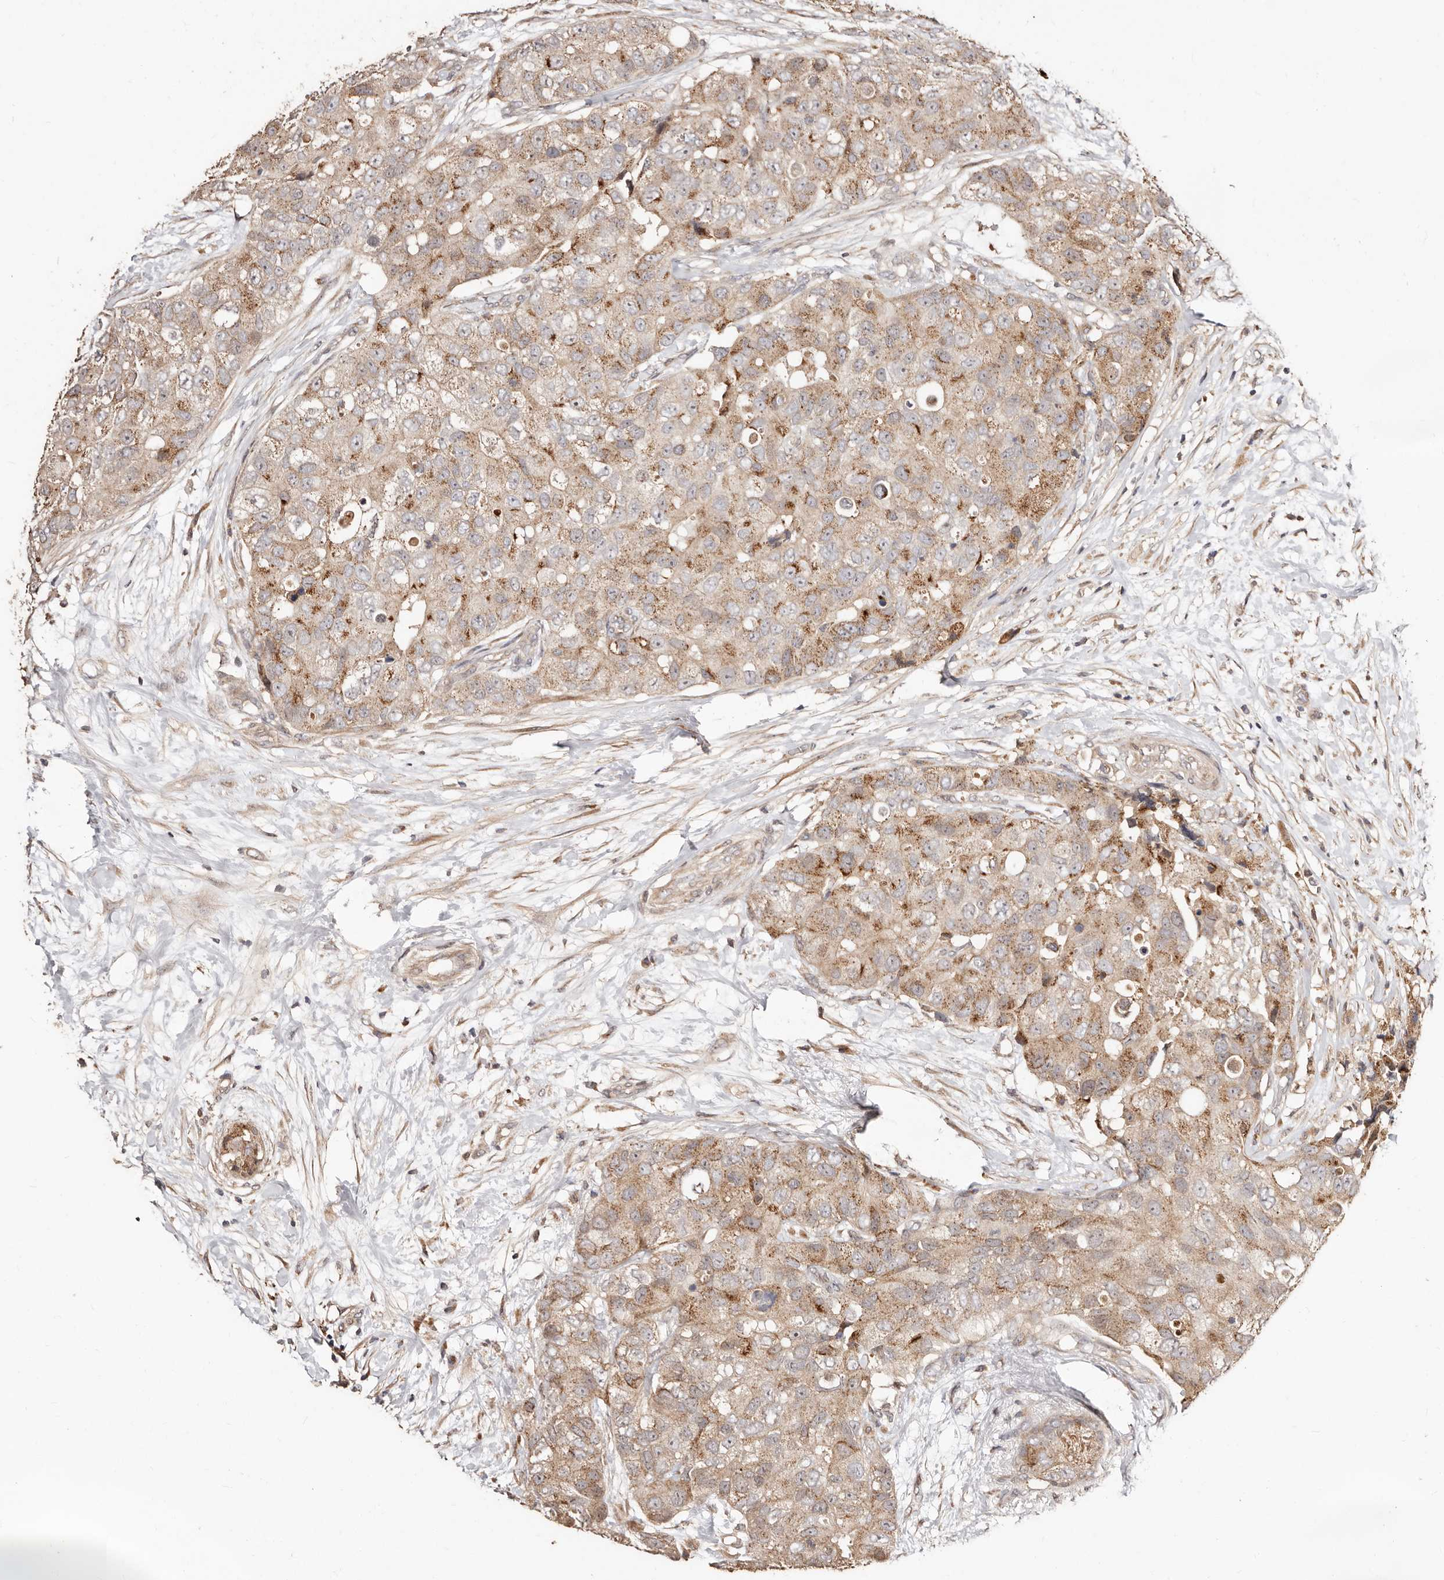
{"staining": {"intensity": "moderate", "quantity": ">75%", "location": "cytoplasmic/membranous"}, "tissue": "breast cancer", "cell_type": "Tumor cells", "image_type": "cancer", "snomed": [{"axis": "morphology", "description": "Duct carcinoma"}, {"axis": "topography", "description": "Breast"}], "caption": "A histopathology image of infiltrating ductal carcinoma (breast) stained for a protein exhibits moderate cytoplasmic/membranous brown staining in tumor cells. (DAB IHC, brown staining for protein, blue staining for nuclei).", "gene": "APOL6", "patient": {"sex": "female", "age": 62}}